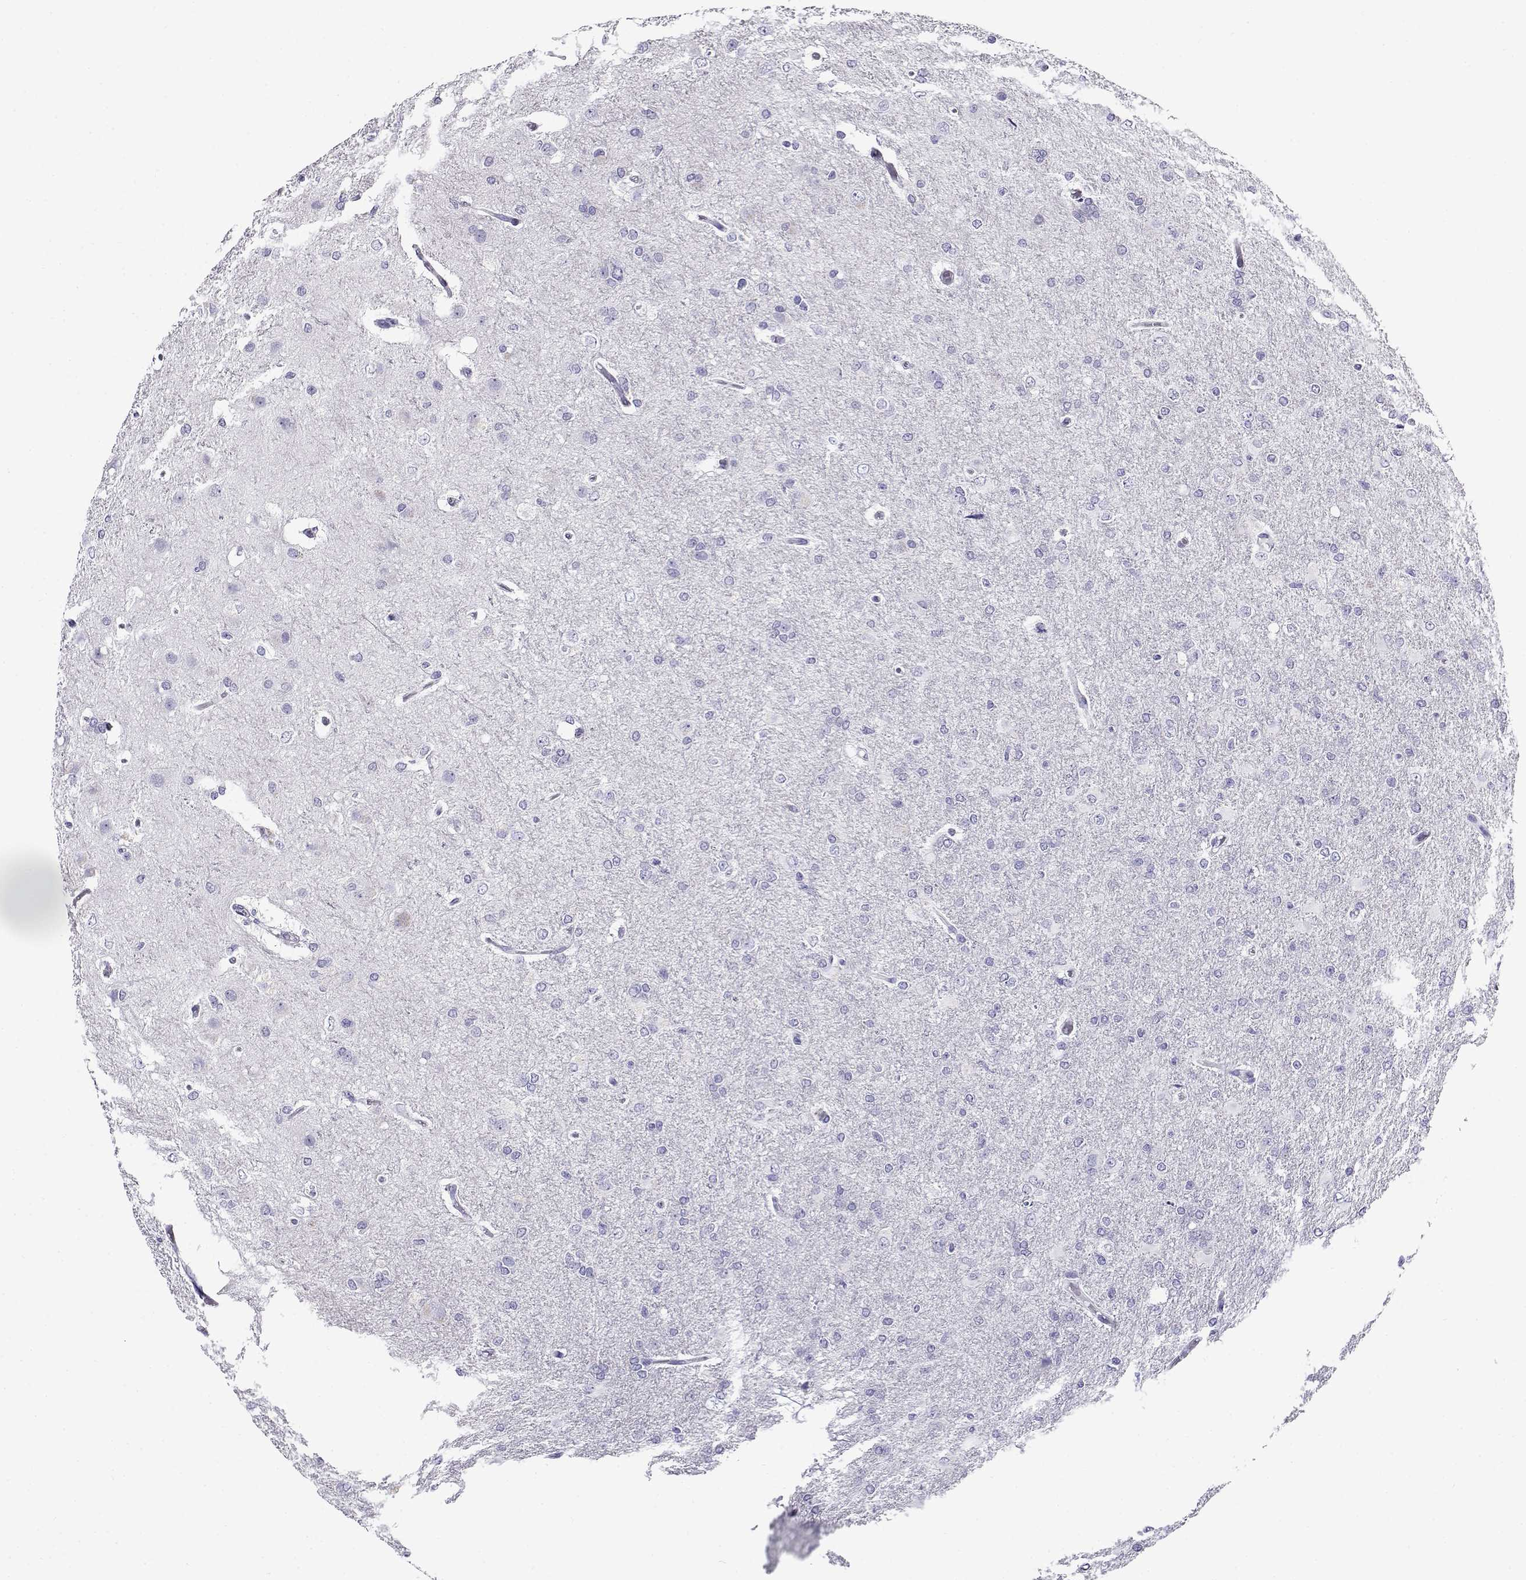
{"staining": {"intensity": "negative", "quantity": "none", "location": "none"}, "tissue": "glioma", "cell_type": "Tumor cells", "image_type": "cancer", "snomed": [{"axis": "morphology", "description": "Glioma, malignant, High grade"}, {"axis": "topography", "description": "Brain"}], "caption": "Tumor cells are negative for protein expression in human malignant glioma (high-grade). The staining was performed using DAB to visualize the protein expression in brown, while the nuclei were stained in blue with hematoxylin (Magnification: 20x).", "gene": "CABS1", "patient": {"sex": "male", "age": 68}}